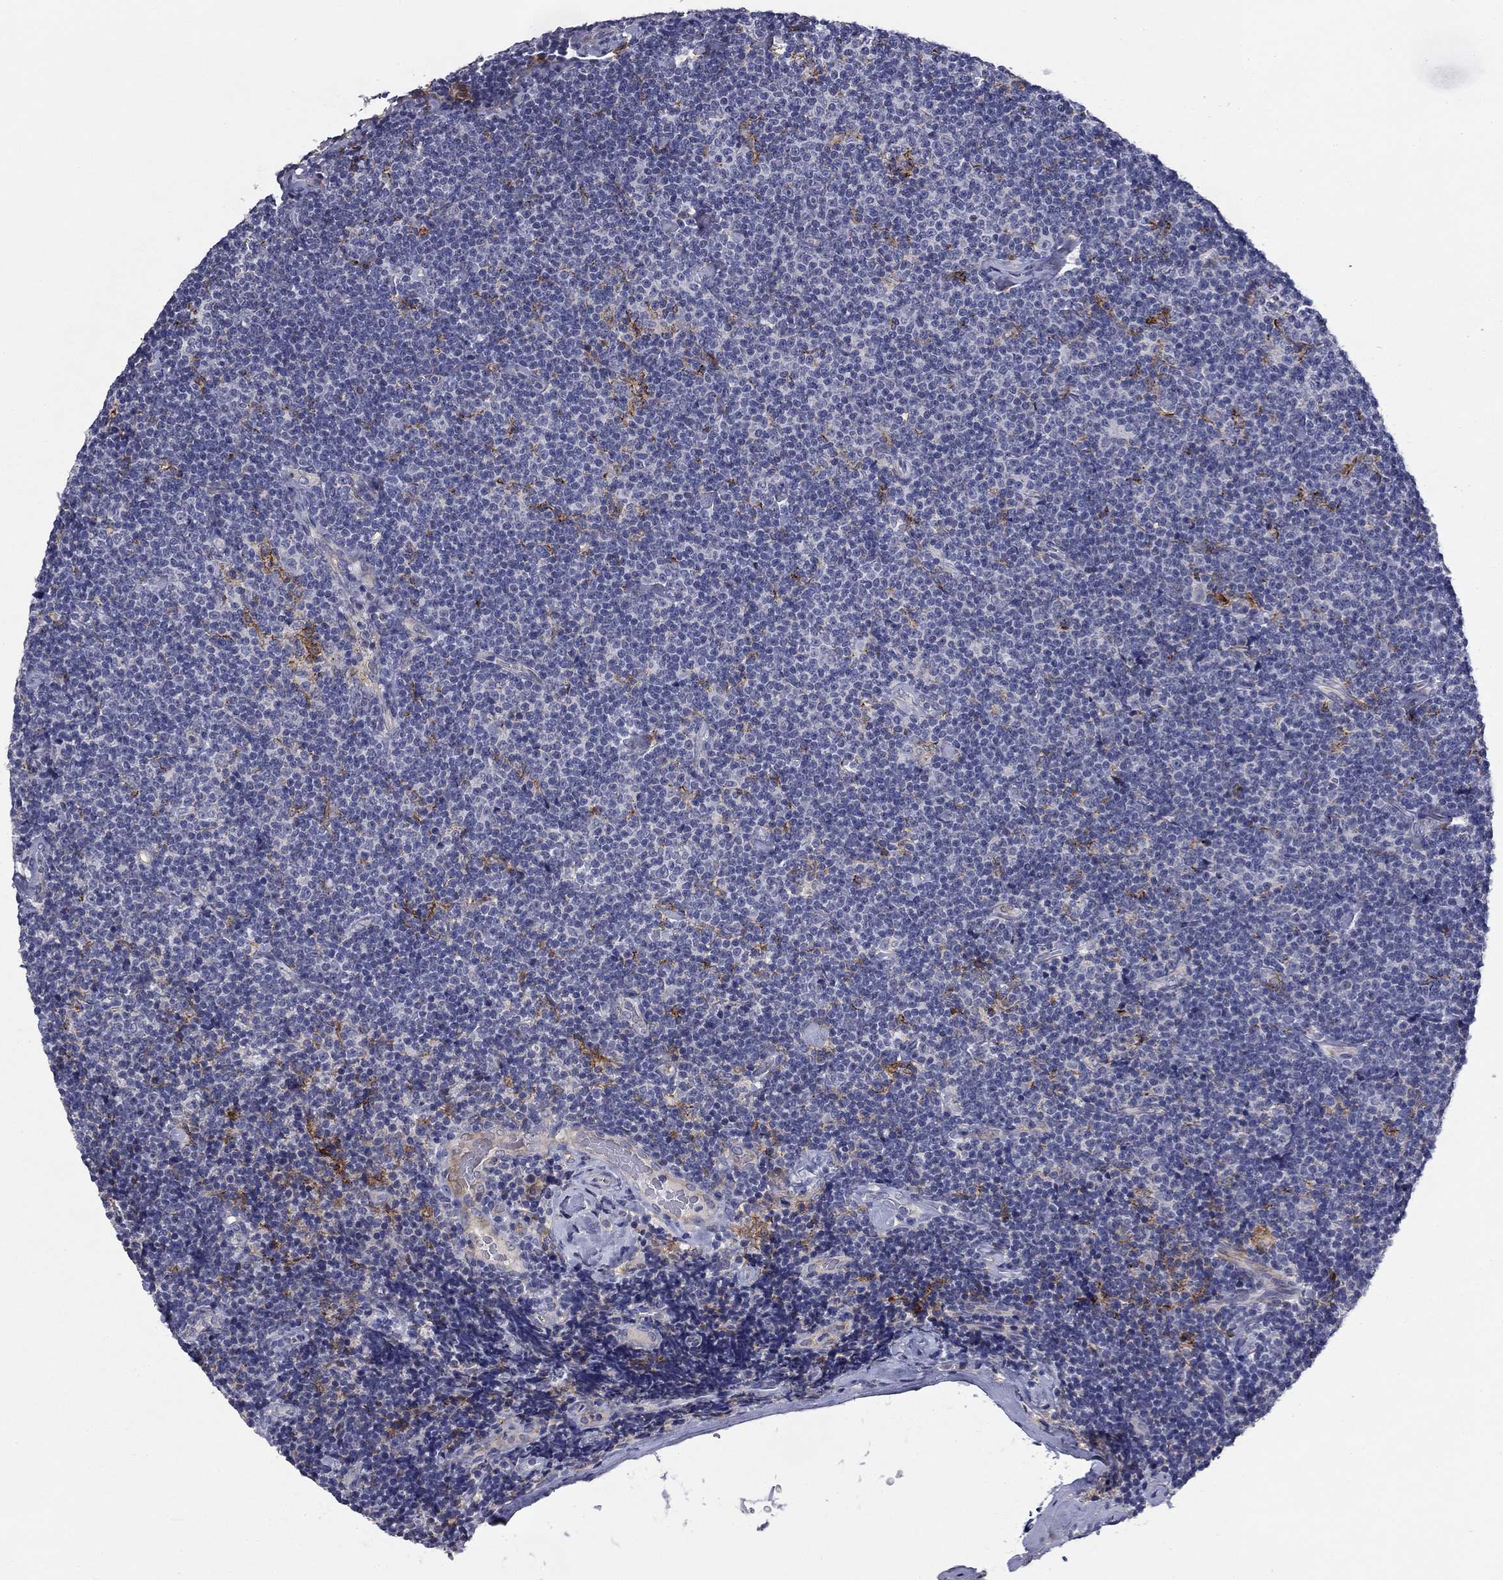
{"staining": {"intensity": "negative", "quantity": "none", "location": "none"}, "tissue": "lymphoma", "cell_type": "Tumor cells", "image_type": "cancer", "snomed": [{"axis": "morphology", "description": "Malignant lymphoma, non-Hodgkin's type, Low grade"}, {"axis": "topography", "description": "Lymph node"}], "caption": "Malignant lymphoma, non-Hodgkin's type (low-grade) was stained to show a protein in brown. There is no significant expression in tumor cells. (DAB immunohistochemistry (IHC) visualized using brightfield microscopy, high magnification).", "gene": "CD274", "patient": {"sex": "male", "age": 81}}